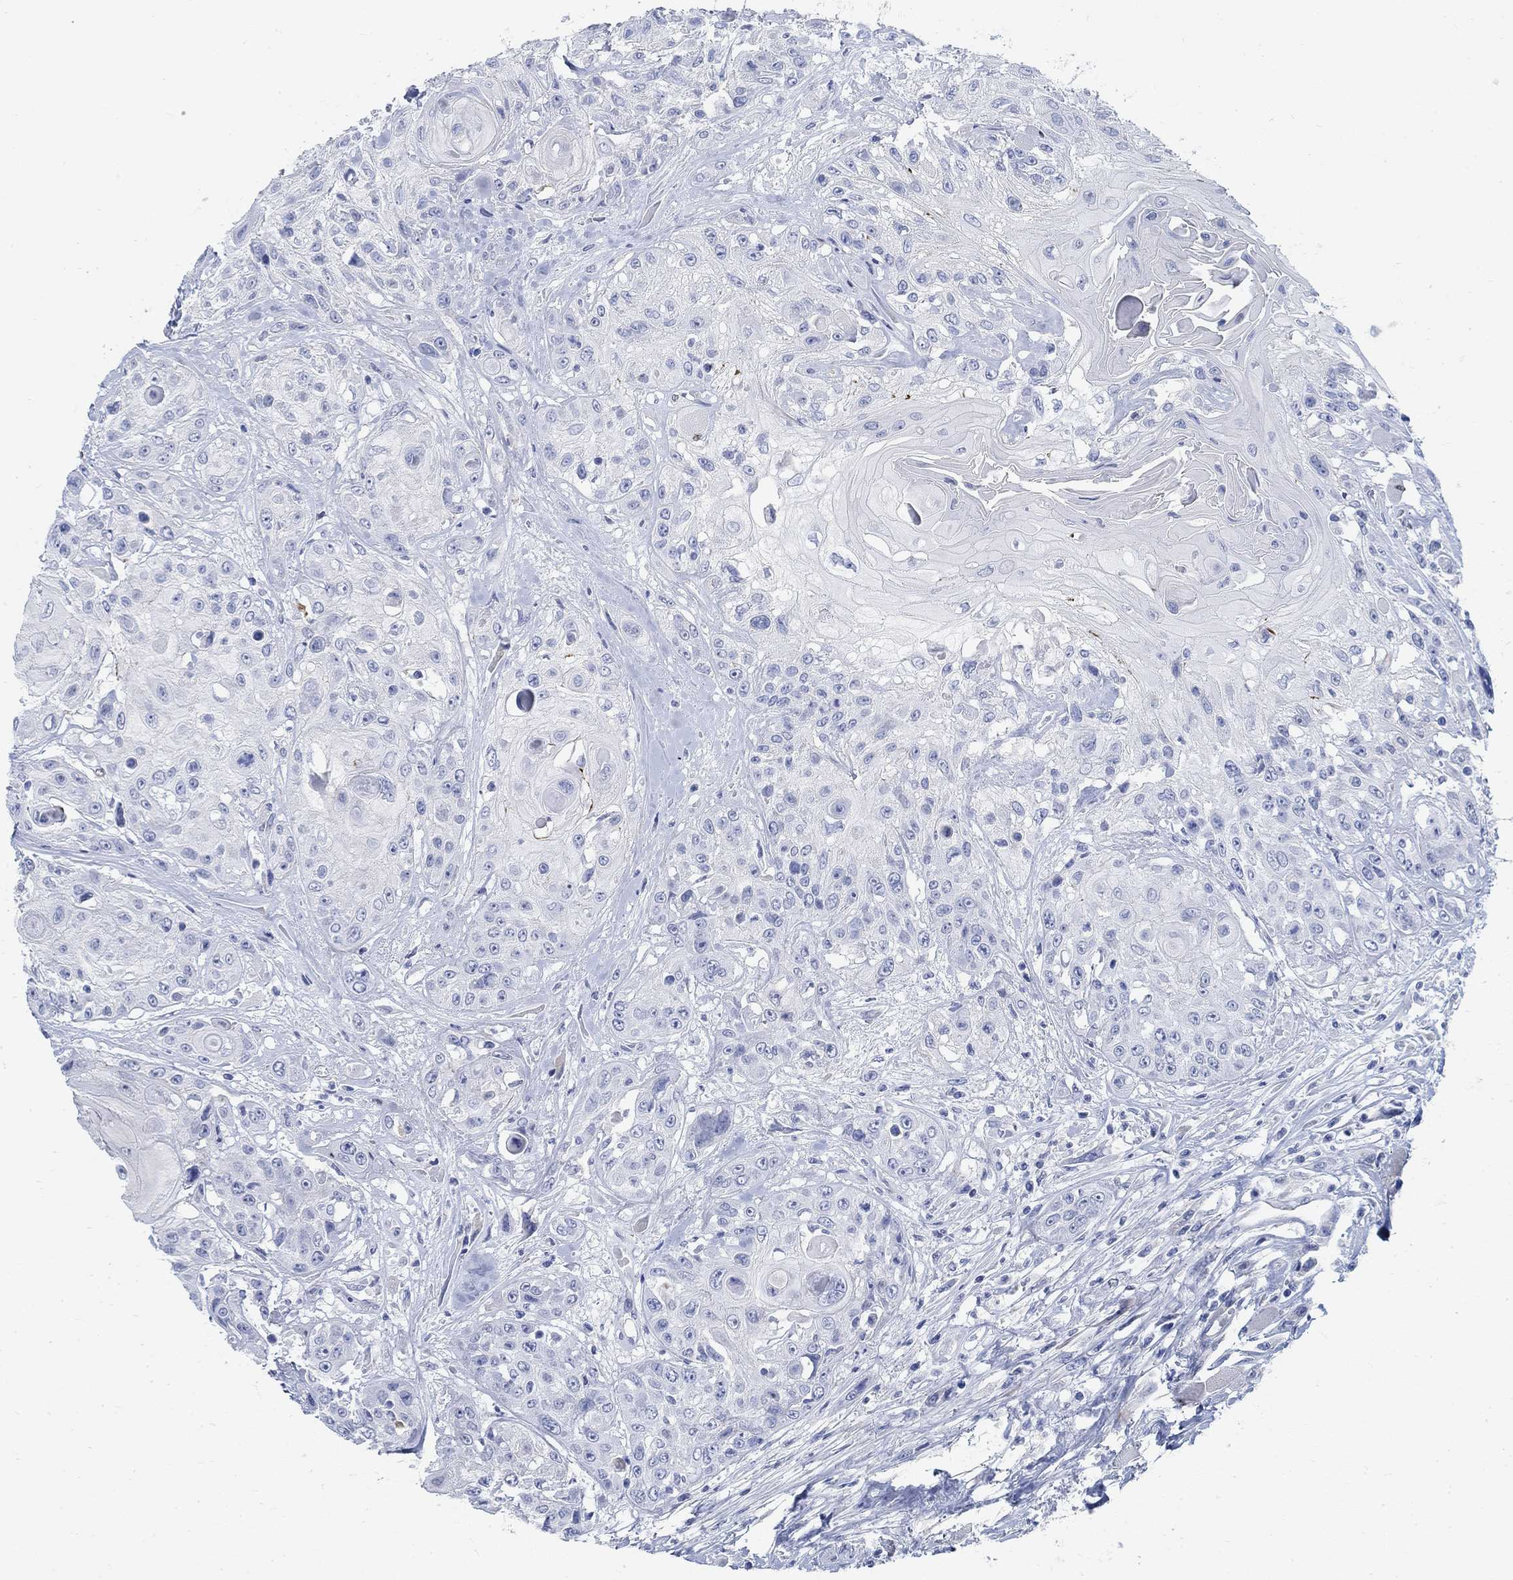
{"staining": {"intensity": "negative", "quantity": "none", "location": "none"}, "tissue": "head and neck cancer", "cell_type": "Tumor cells", "image_type": "cancer", "snomed": [{"axis": "morphology", "description": "Squamous cell carcinoma, NOS"}, {"axis": "topography", "description": "Head-Neck"}], "caption": "High power microscopy photomicrograph of an IHC photomicrograph of head and neck cancer (squamous cell carcinoma), revealing no significant positivity in tumor cells.", "gene": "RBM20", "patient": {"sex": "female", "age": 59}}